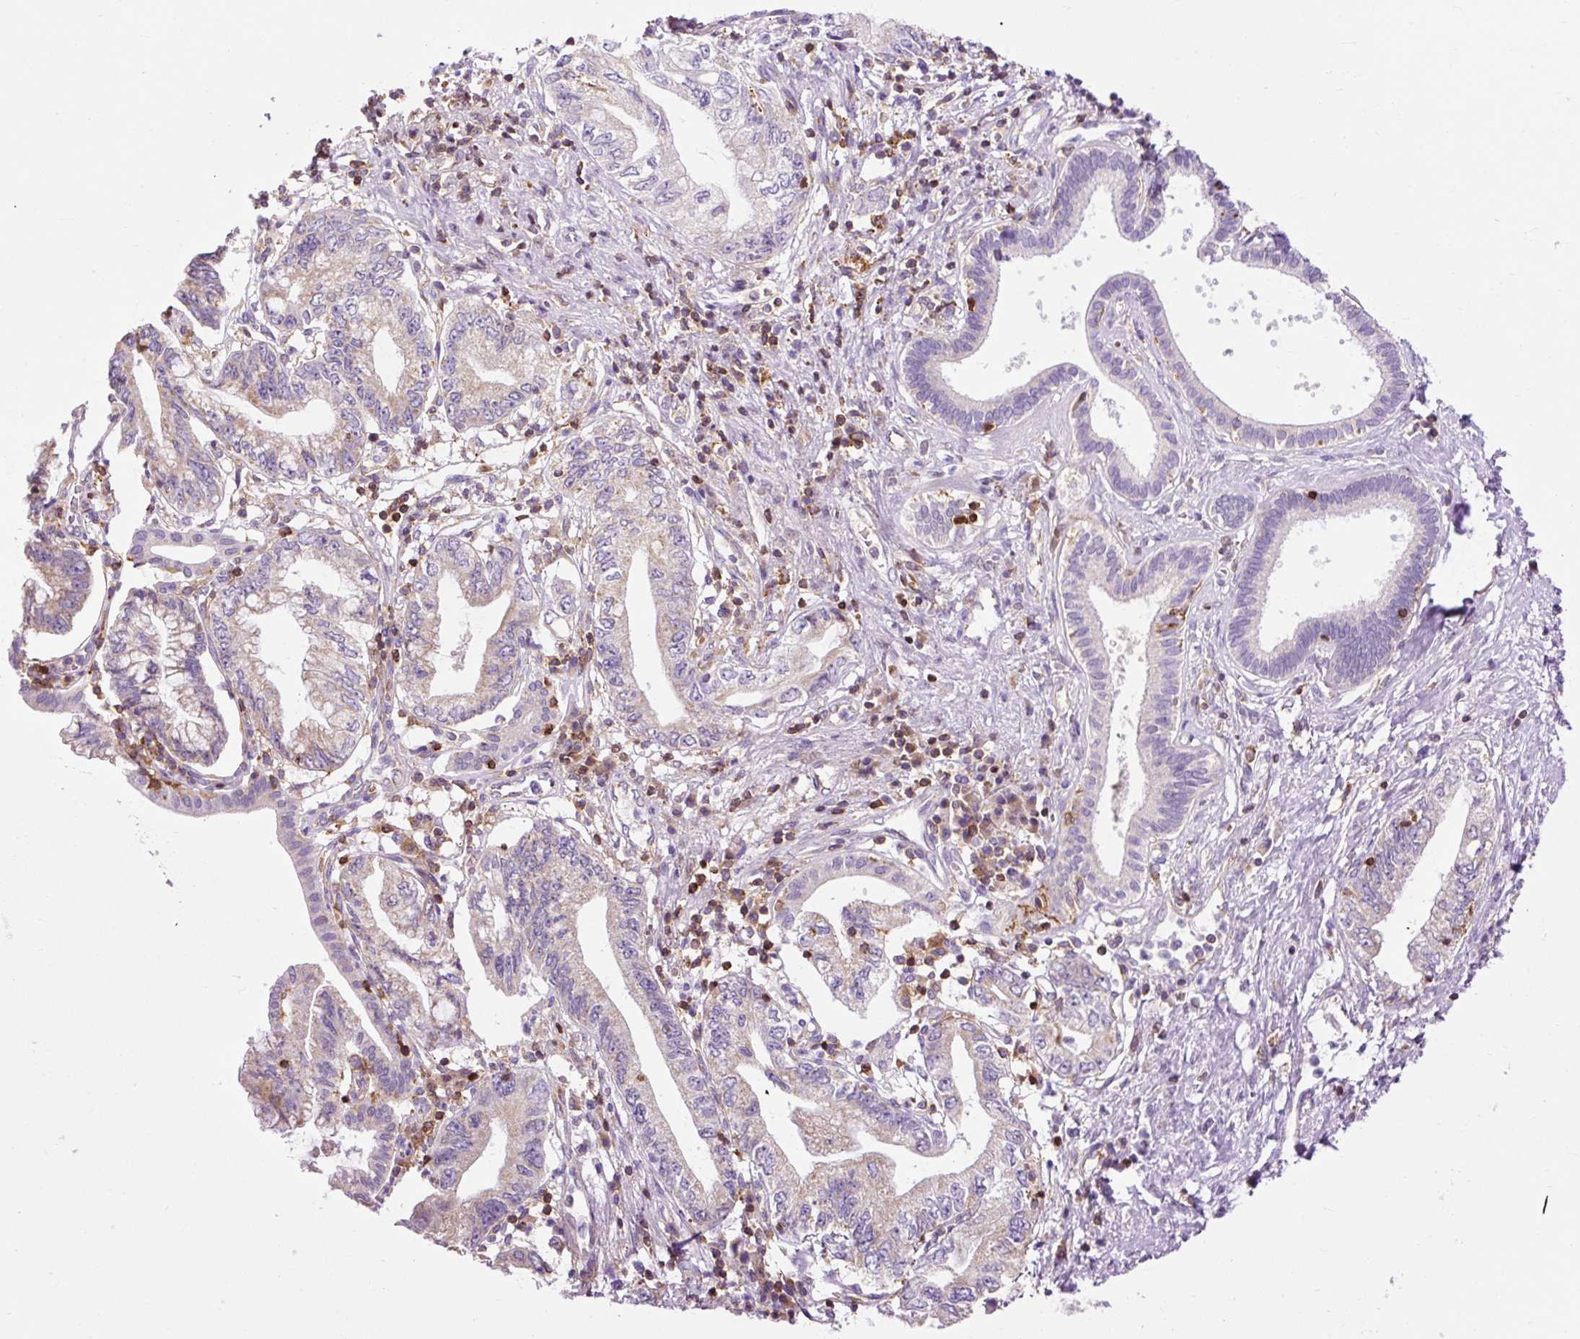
{"staining": {"intensity": "weak", "quantity": "<25%", "location": "cytoplasmic/membranous"}, "tissue": "pancreatic cancer", "cell_type": "Tumor cells", "image_type": "cancer", "snomed": [{"axis": "morphology", "description": "Adenocarcinoma, NOS"}, {"axis": "topography", "description": "Pancreas"}], "caption": "Human pancreatic adenocarcinoma stained for a protein using immunohistochemistry (IHC) shows no positivity in tumor cells.", "gene": "CD83", "patient": {"sex": "female", "age": 73}}